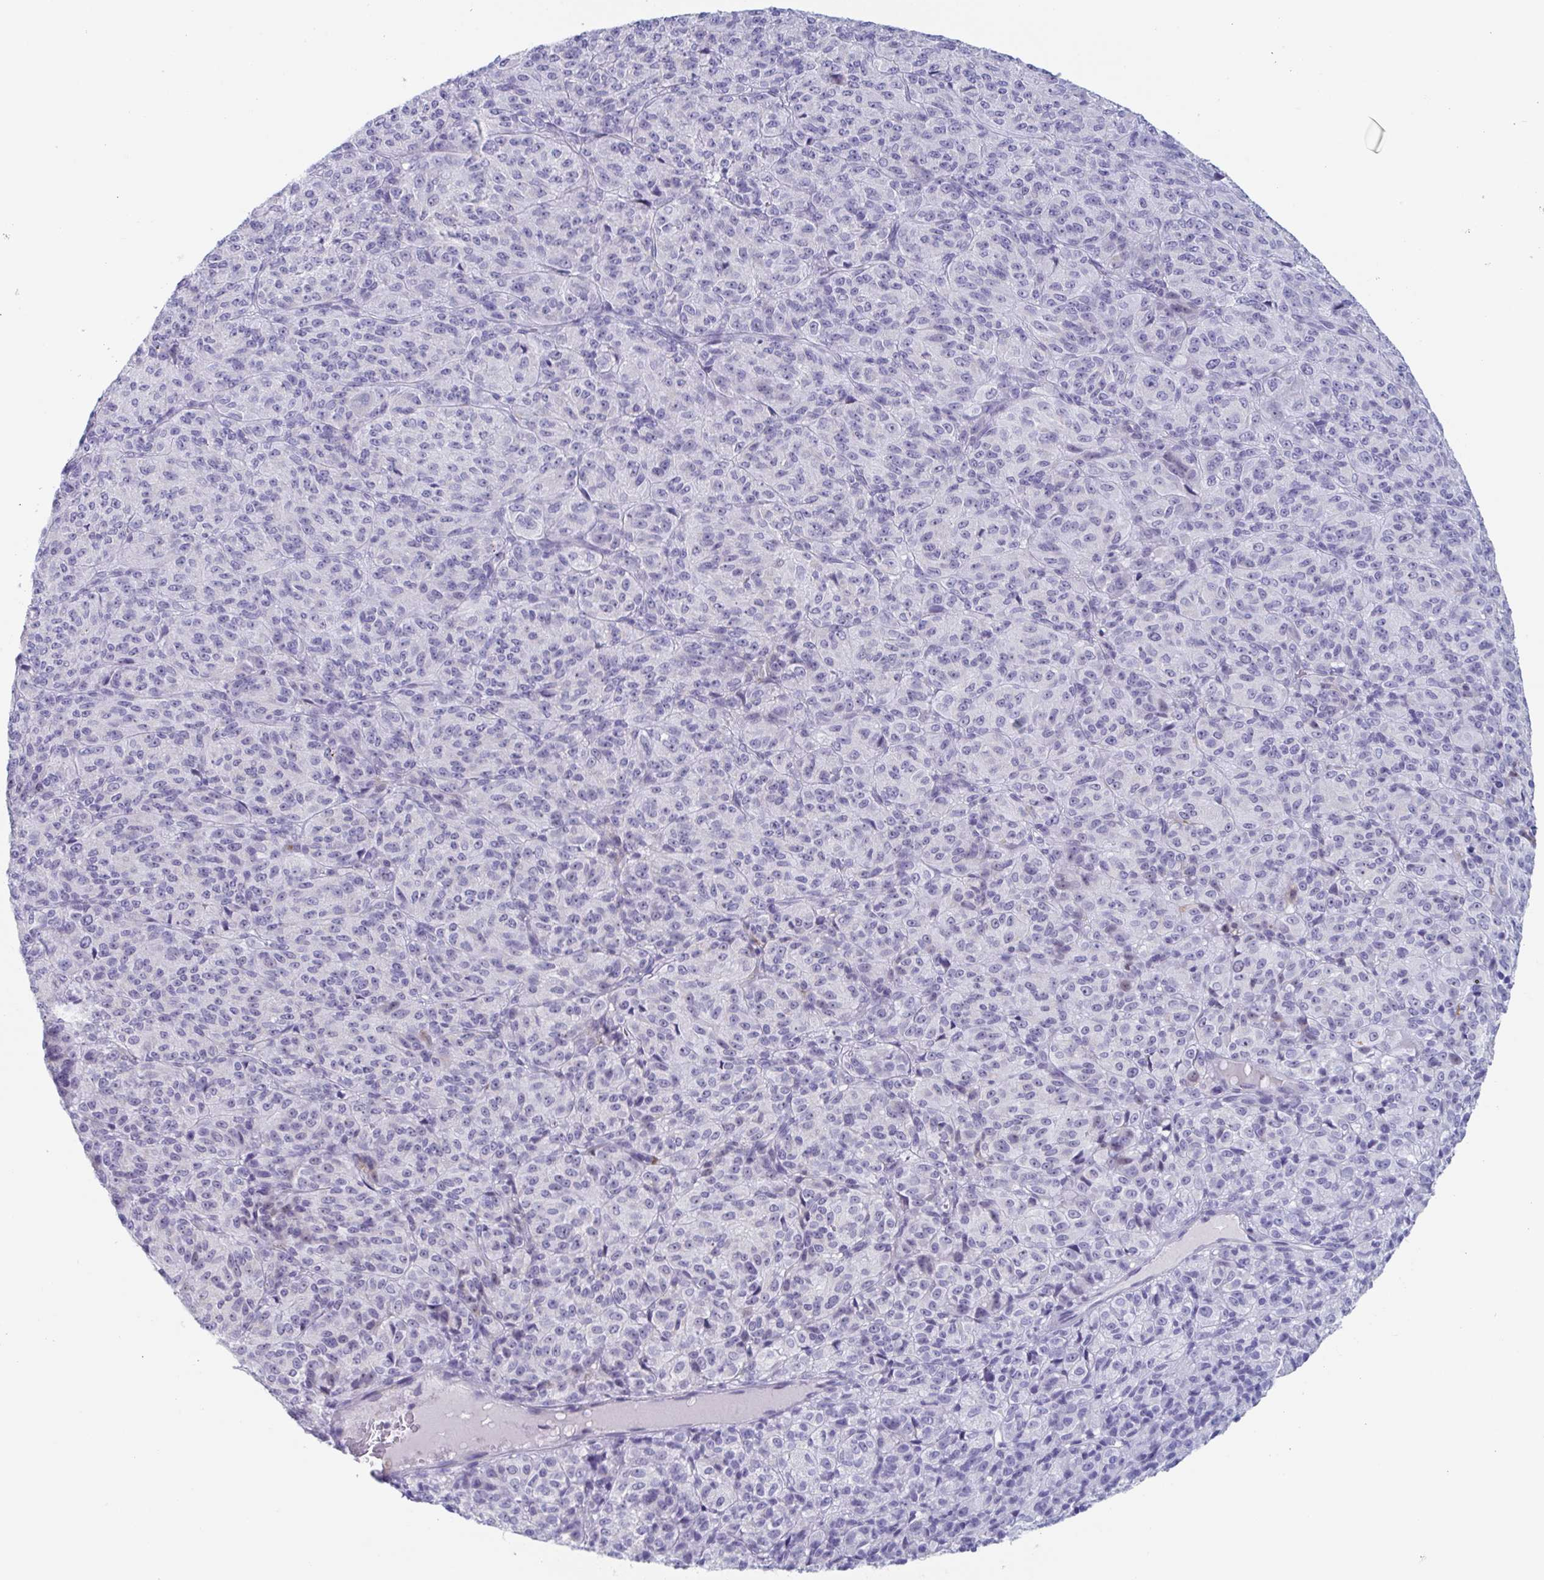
{"staining": {"intensity": "negative", "quantity": "none", "location": "none"}, "tissue": "melanoma", "cell_type": "Tumor cells", "image_type": "cancer", "snomed": [{"axis": "morphology", "description": "Malignant melanoma, Metastatic site"}, {"axis": "topography", "description": "Brain"}], "caption": "There is no significant positivity in tumor cells of malignant melanoma (metastatic site).", "gene": "CYP4F11", "patient": {"sex": "female", "age": 56}}